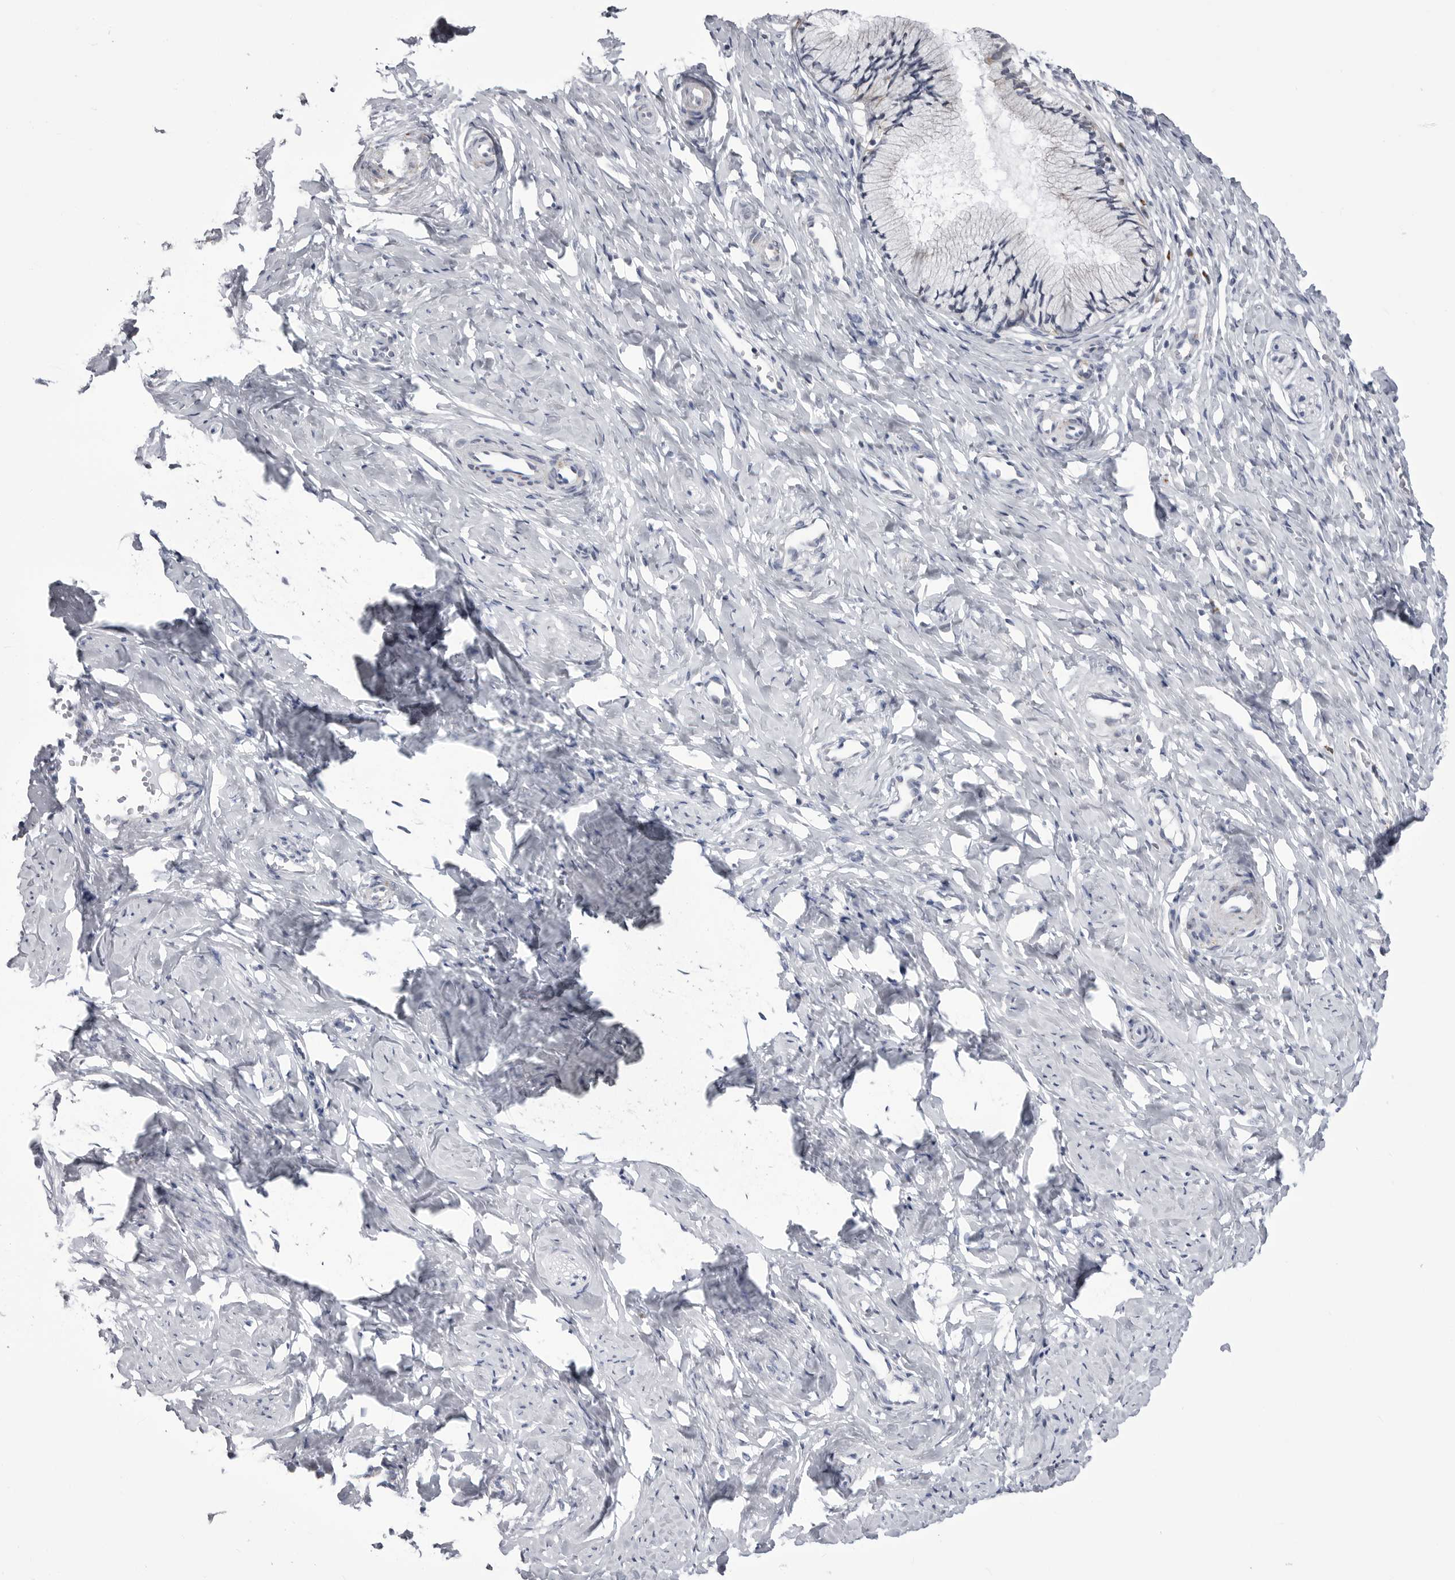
{"staining": {"intensity": "negative", "quantity": "none", "location": "none"}, "tissue": "cervix", "cell_type": "Glandular cells", "image_type": "normal", "snomed": [{"axis": "morphology", "description": "Normal tissue, NOS"}, {"axis": "topography", "description": "Cervix"}], "caption": "An IHC photomicrograph of benign cervix is shown. There is no staining in glandular cells of cervix. (DAB (3,3'-diaminobenzidine) immunohistochemistry with hematoxylin counter stain).", "gene": "FH", "patient": {"sex": "female", "age": 27}}